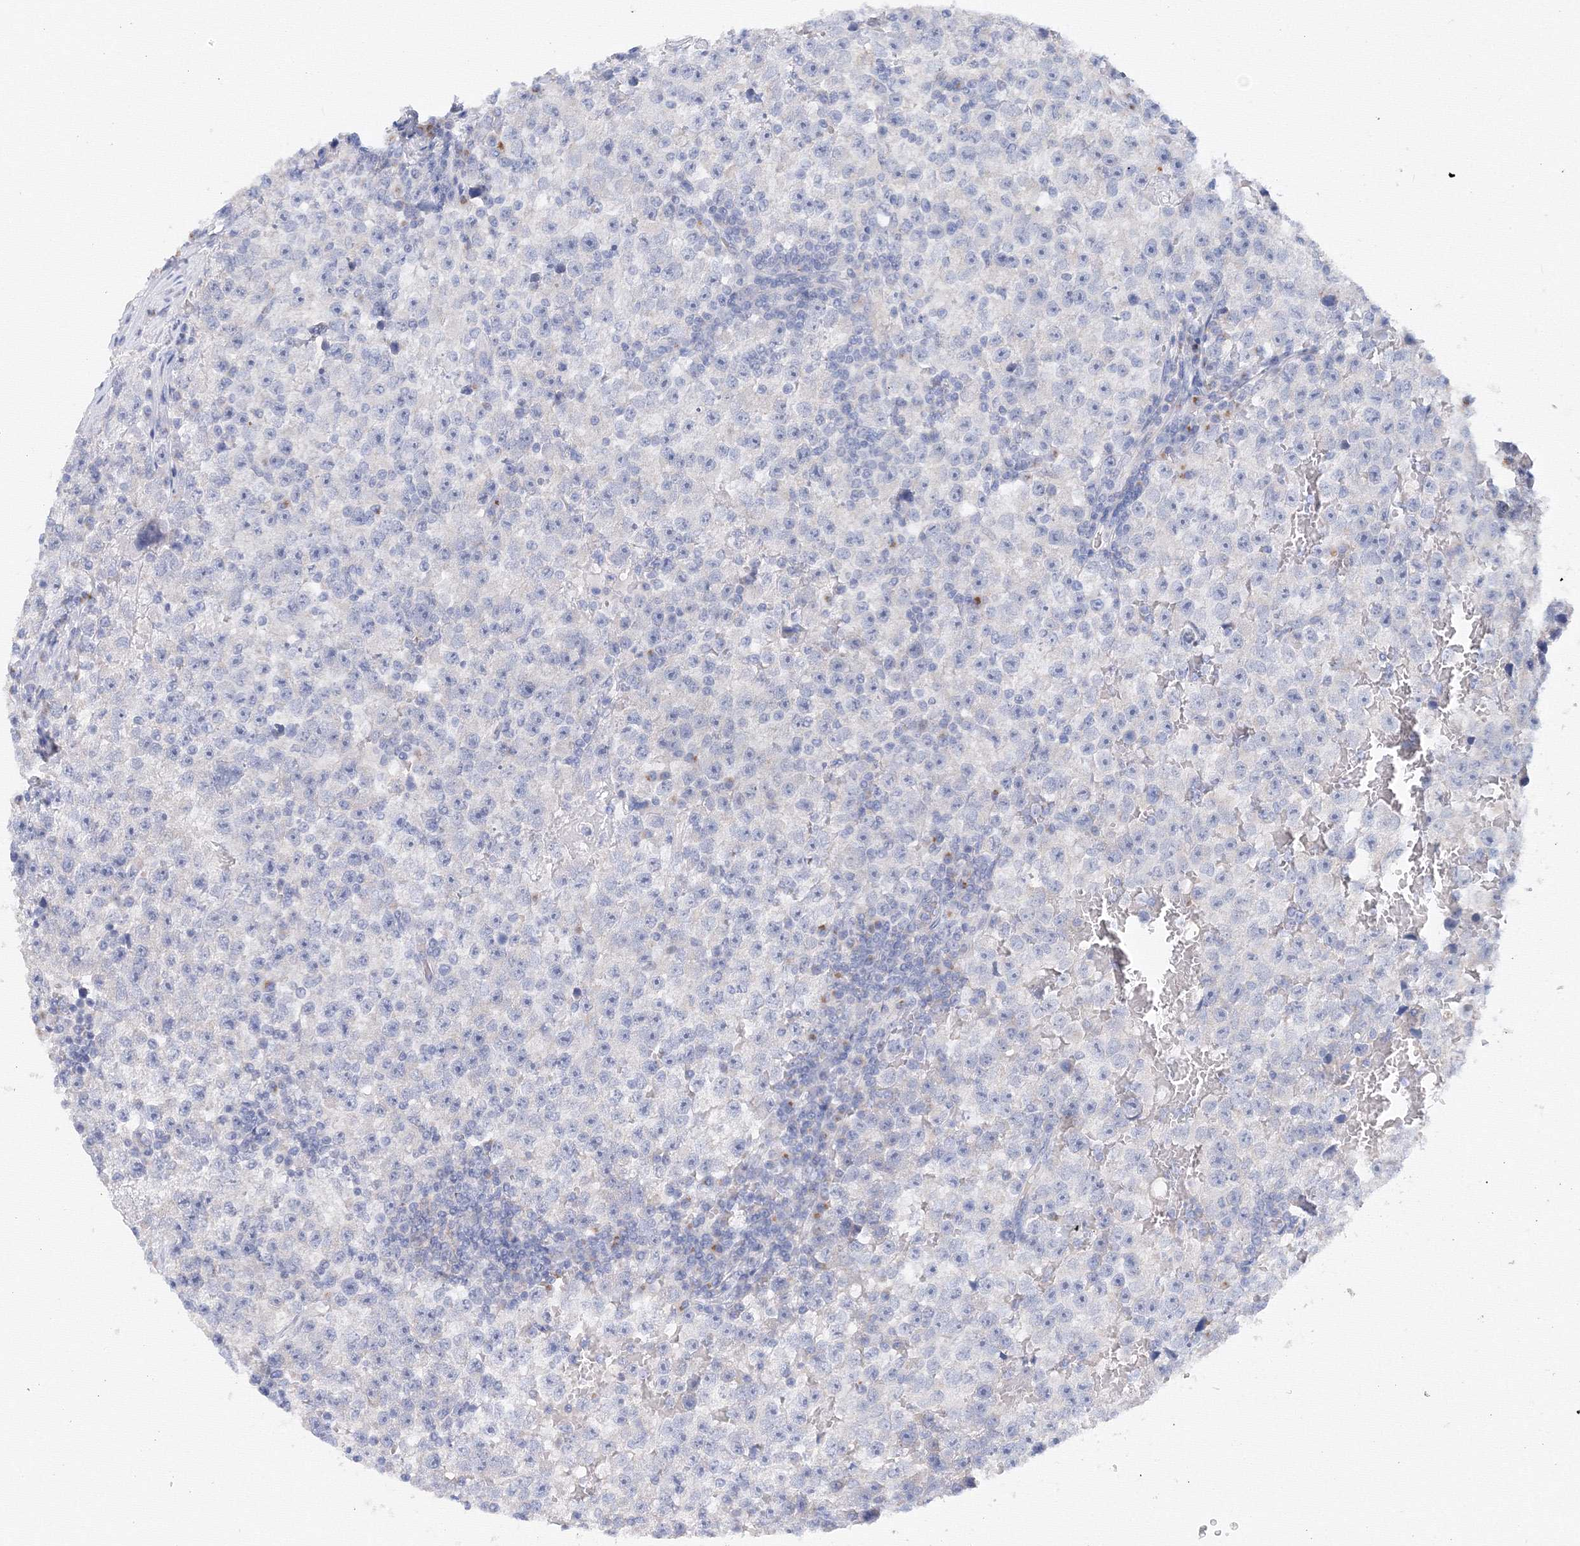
{"staining": {"intensity": "negative", "quantity": "none", "location": "none"}, "tissue": "testis cancer", "cell_type": "Tumor cells", "image_type": "cancer", "snomed": [{"axis": "morphology", "description": "Seminoma, NOS"}, {"axis": "topography", "description": "Testis"}], "caption": "Tumor cells are negative for brown protein staining in seminoma (testis). (Brightfield microscopy of DAB (3,3'-diaminobenzidine) IHC at high magnification).", "gene": "TAMM41", "patient": {"sex": "male", "age": 22}}